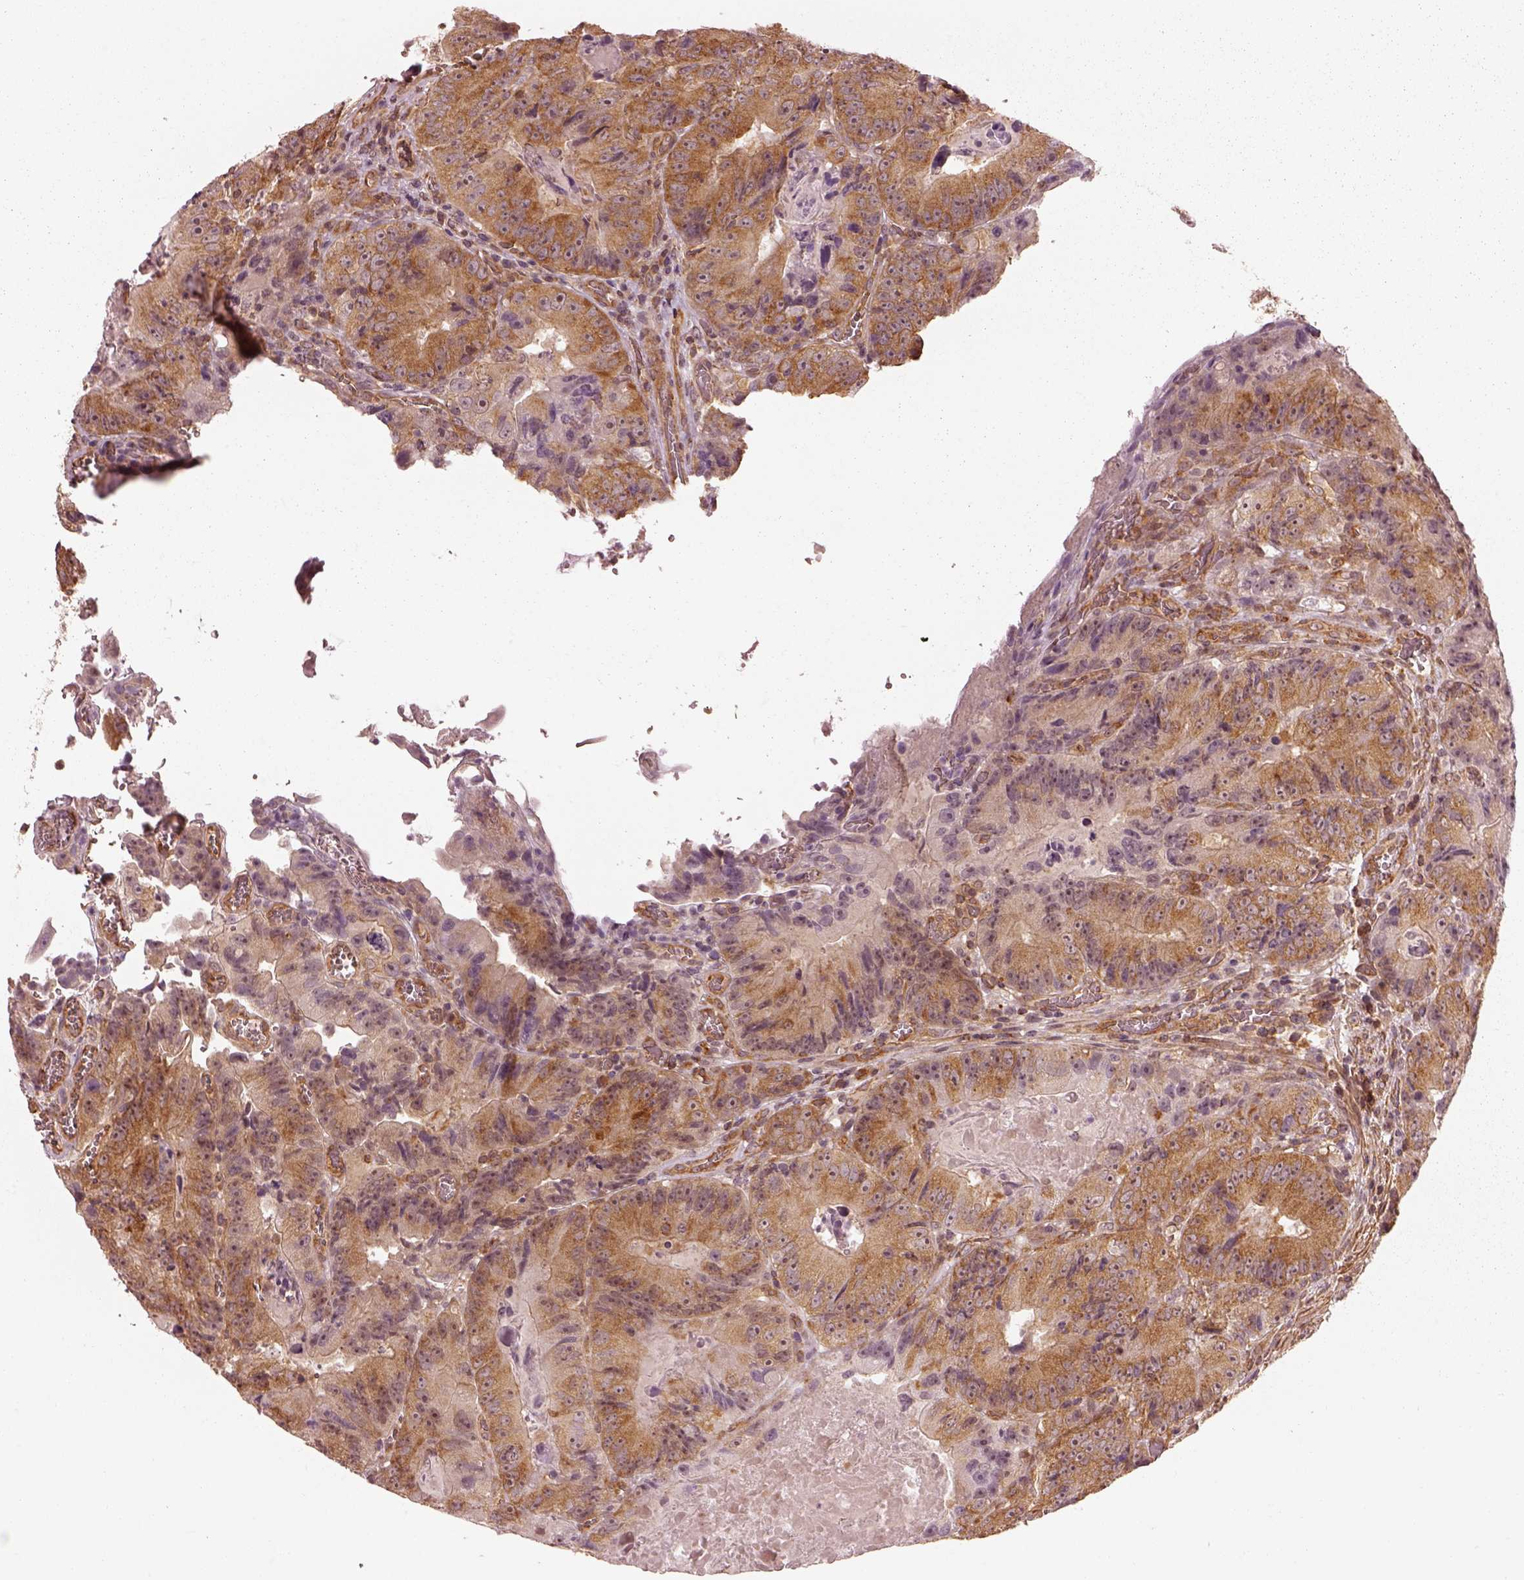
{"staining": {"intensity": "moderate", "quantity": ">75%", "location": "cytoplasmic/membranous"}, "tissue": "colorectal cancer", "cell_type": "Tumor cells", "image_type": "cancer", "snomed": [{"axis": "morphology", "description": "Adenocarcinoma, NOS"}, {"axis": "topography", "description": "Colon"}], "caption": "About >75% of tumor cells in colorectal cancer show moderate cytoplasmic/membranous protein staining as visualized by brown immunohistochemical staining.", "gene": "LSM14A", "patient": {"sex": "female", "age": 86}}